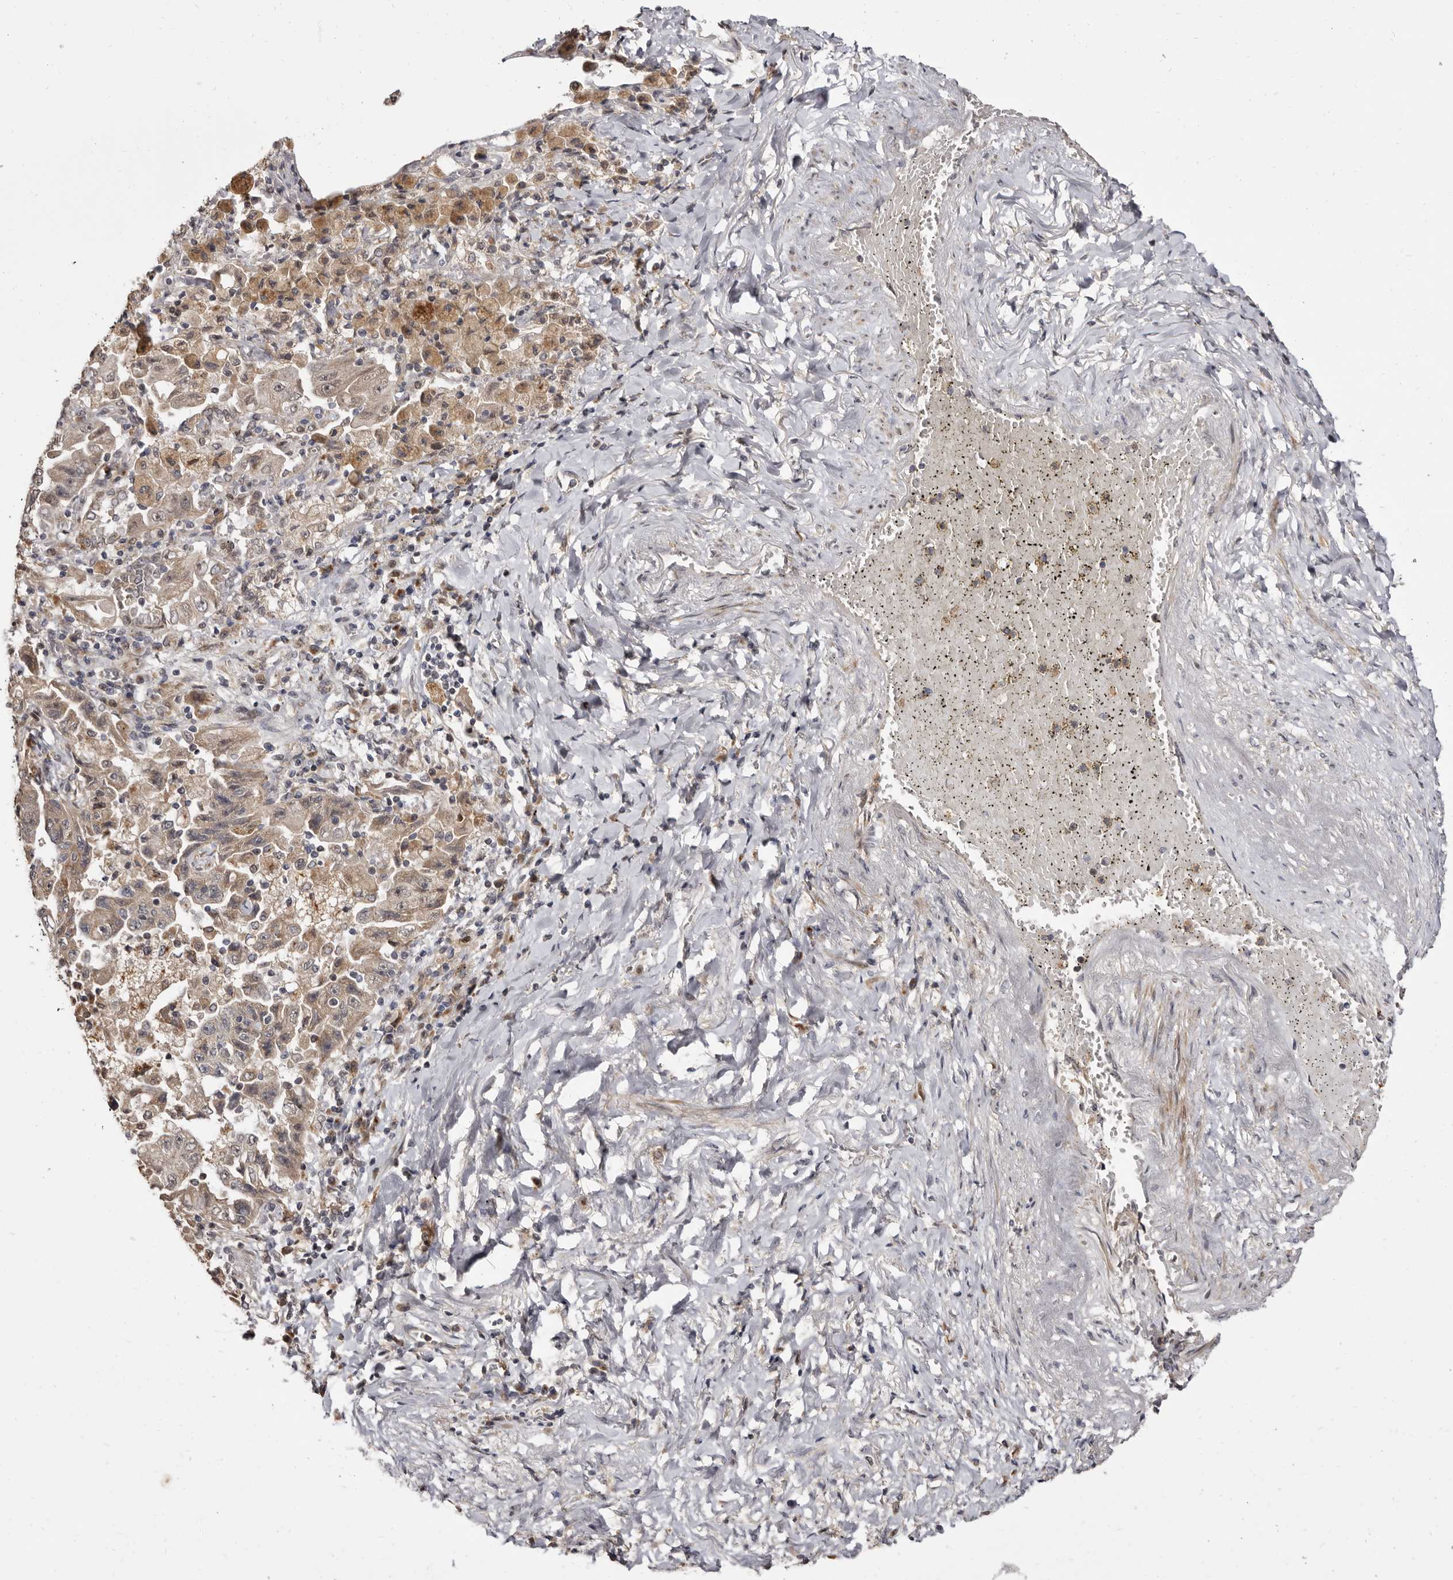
{"staining": {"intensity": "weak", "quantity": "25%-75%", "location": "cytoplasmic/membranous"}, "tissue": "lung cancer", "cell_type": "Tumor cells", "image_type": "cancer", "snomed": [{"axis": "morphology", "description": "Adenocarcinoma, NOS"}, {"axis": "topography", "description": "Lung"}], "caption": "Lung adenocarcinoma was stained to show a protein in brown. There is low levels of weak cytoplasmic/membranous staining in about 25%-75% of tumor cells.", "gene": "ZNF326", "patient": {"sex": "female", "age": 51}}